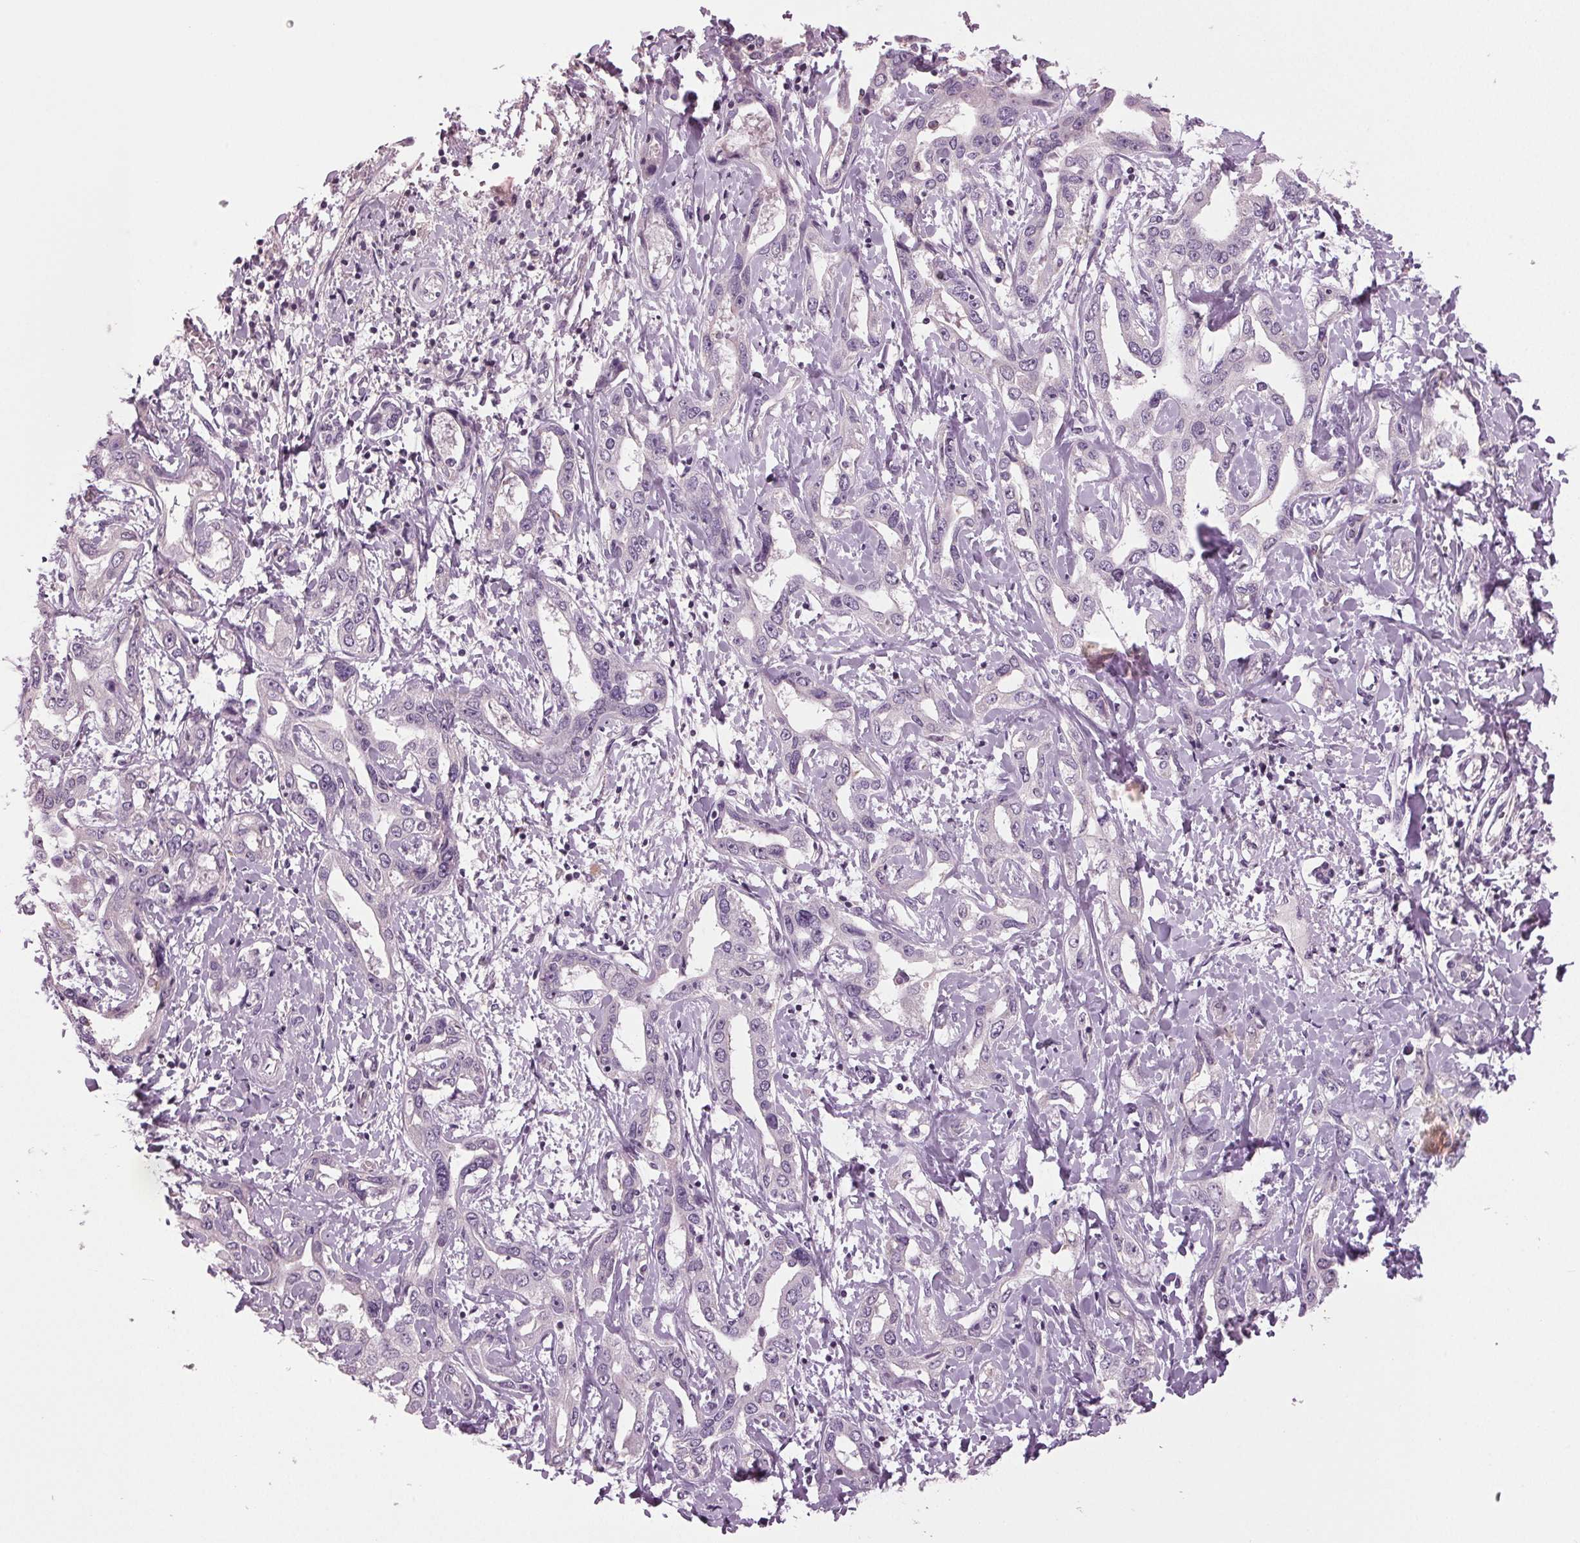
{"staining": {"intensity": "negative", "quantity": "none", "location": "none"}, "tissue": "liver cancer", "cell_type": "Tumor cells", "image_type": "cancer", "snomed": [{"axis": "morphology", "description": "Cholangiocarcinoma"}, {"axis": "topography", "description": "Liver"}], "caption": "Protein analysis of liver cancer displays no significant staining in tumor cells.", "gene": "DNAH12", "patient": {"sex": "male", "age": 59}}